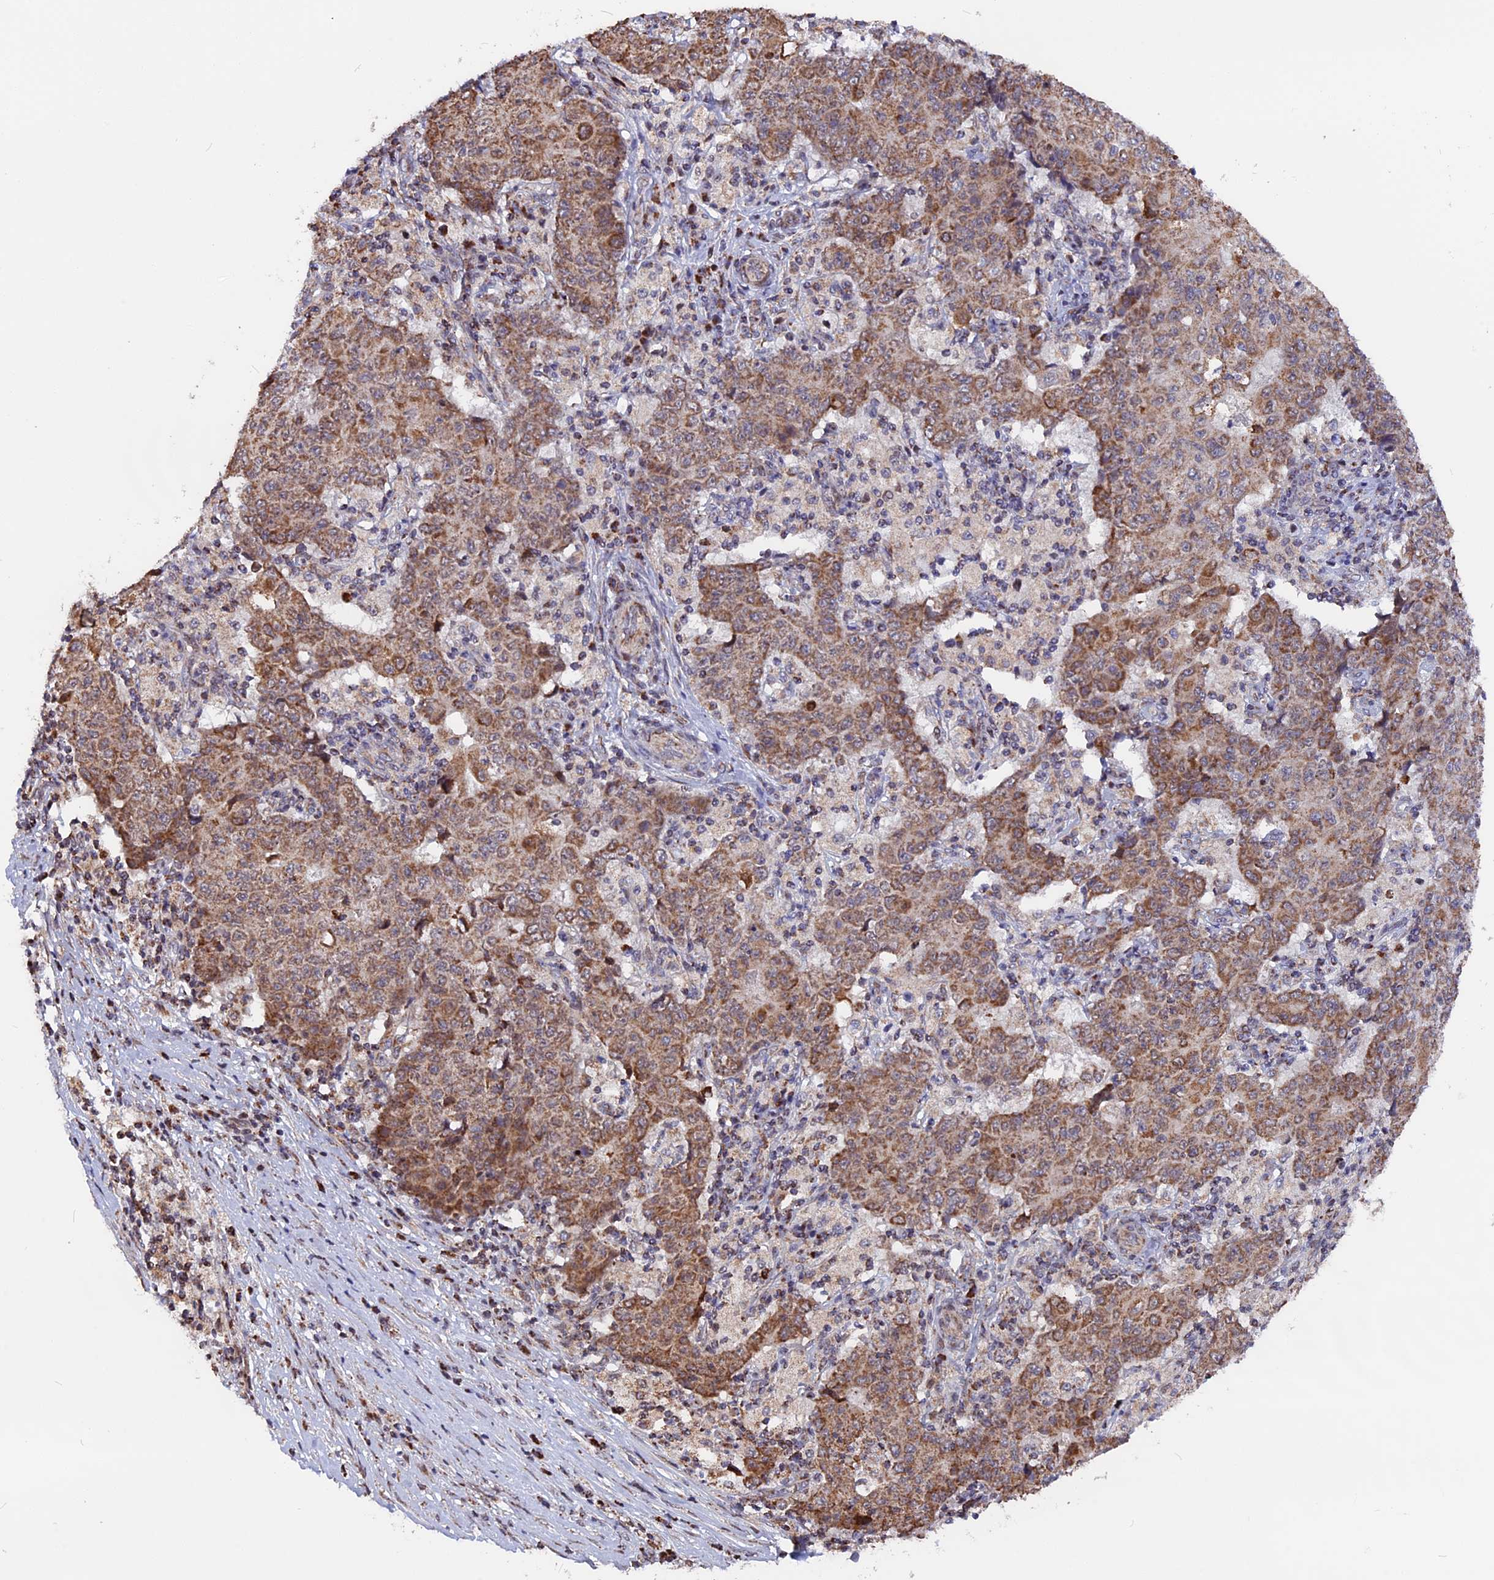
{"staining": {"intensity": "moderate", "quantity": ">75%", "location": "cytoplasmic/membranous"}, "tissue": "ovarian cancer", "cell_type": "Tumor cells", "image_type": "cancer", "snomed": [{"axis": "morphology", "description": "Carcinoma, endometroid"}, {"axis": "topography", "description": "Ovary"}], "caption": "Protein staining of endometroid carcinoma (ovarian) tissue demonstrates moderate cytoplasmic/membranous expression in approximately >75% of tumor cells.", "gene": "FAM174C", "patient": {"sex": "female", "age": 42}}